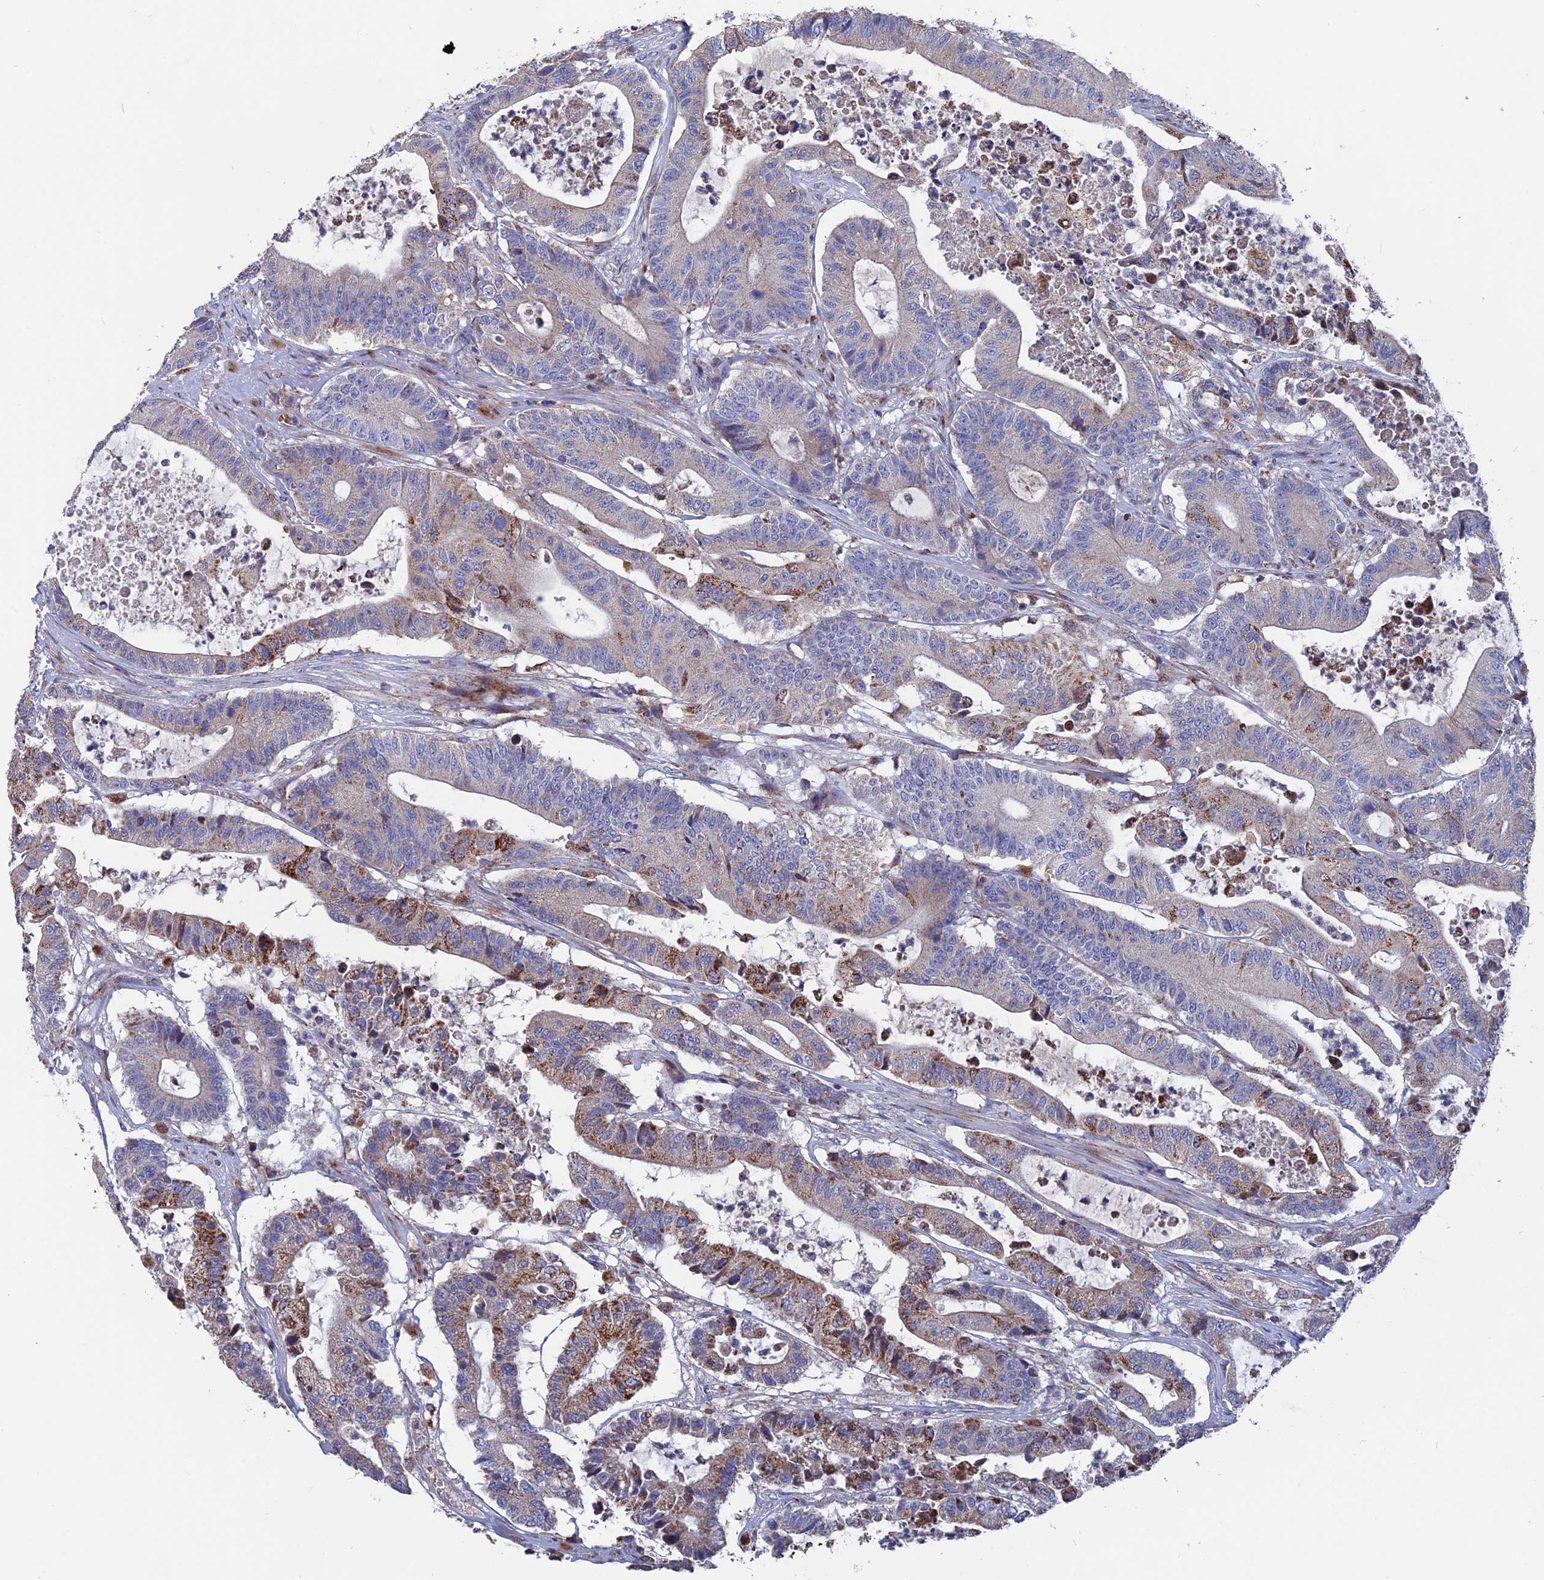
{"staining": {"intensity": "moderate", "quantity": "<25%", "location": "cytoplasmic/membranous"}, "tissue": "colorectal cancer", "cell_type": "Tumor cells", "image_type": "cancer", "snomed": [{"axis": "morphology", "description": "Adenocarcinoma, NOS"}, {"axis": "topography", "description": "Colon"}], "caption": "Immunohistochemical staining of colorectal cancer reveals low levels of moderate cytoplasmic/membranous staining in about <25% of tumor cells. (DAB = brown stain, brightfield microscopy at high magnification).", "gene": "TGFA", "patient": {"sex": "female", "age": 84}}